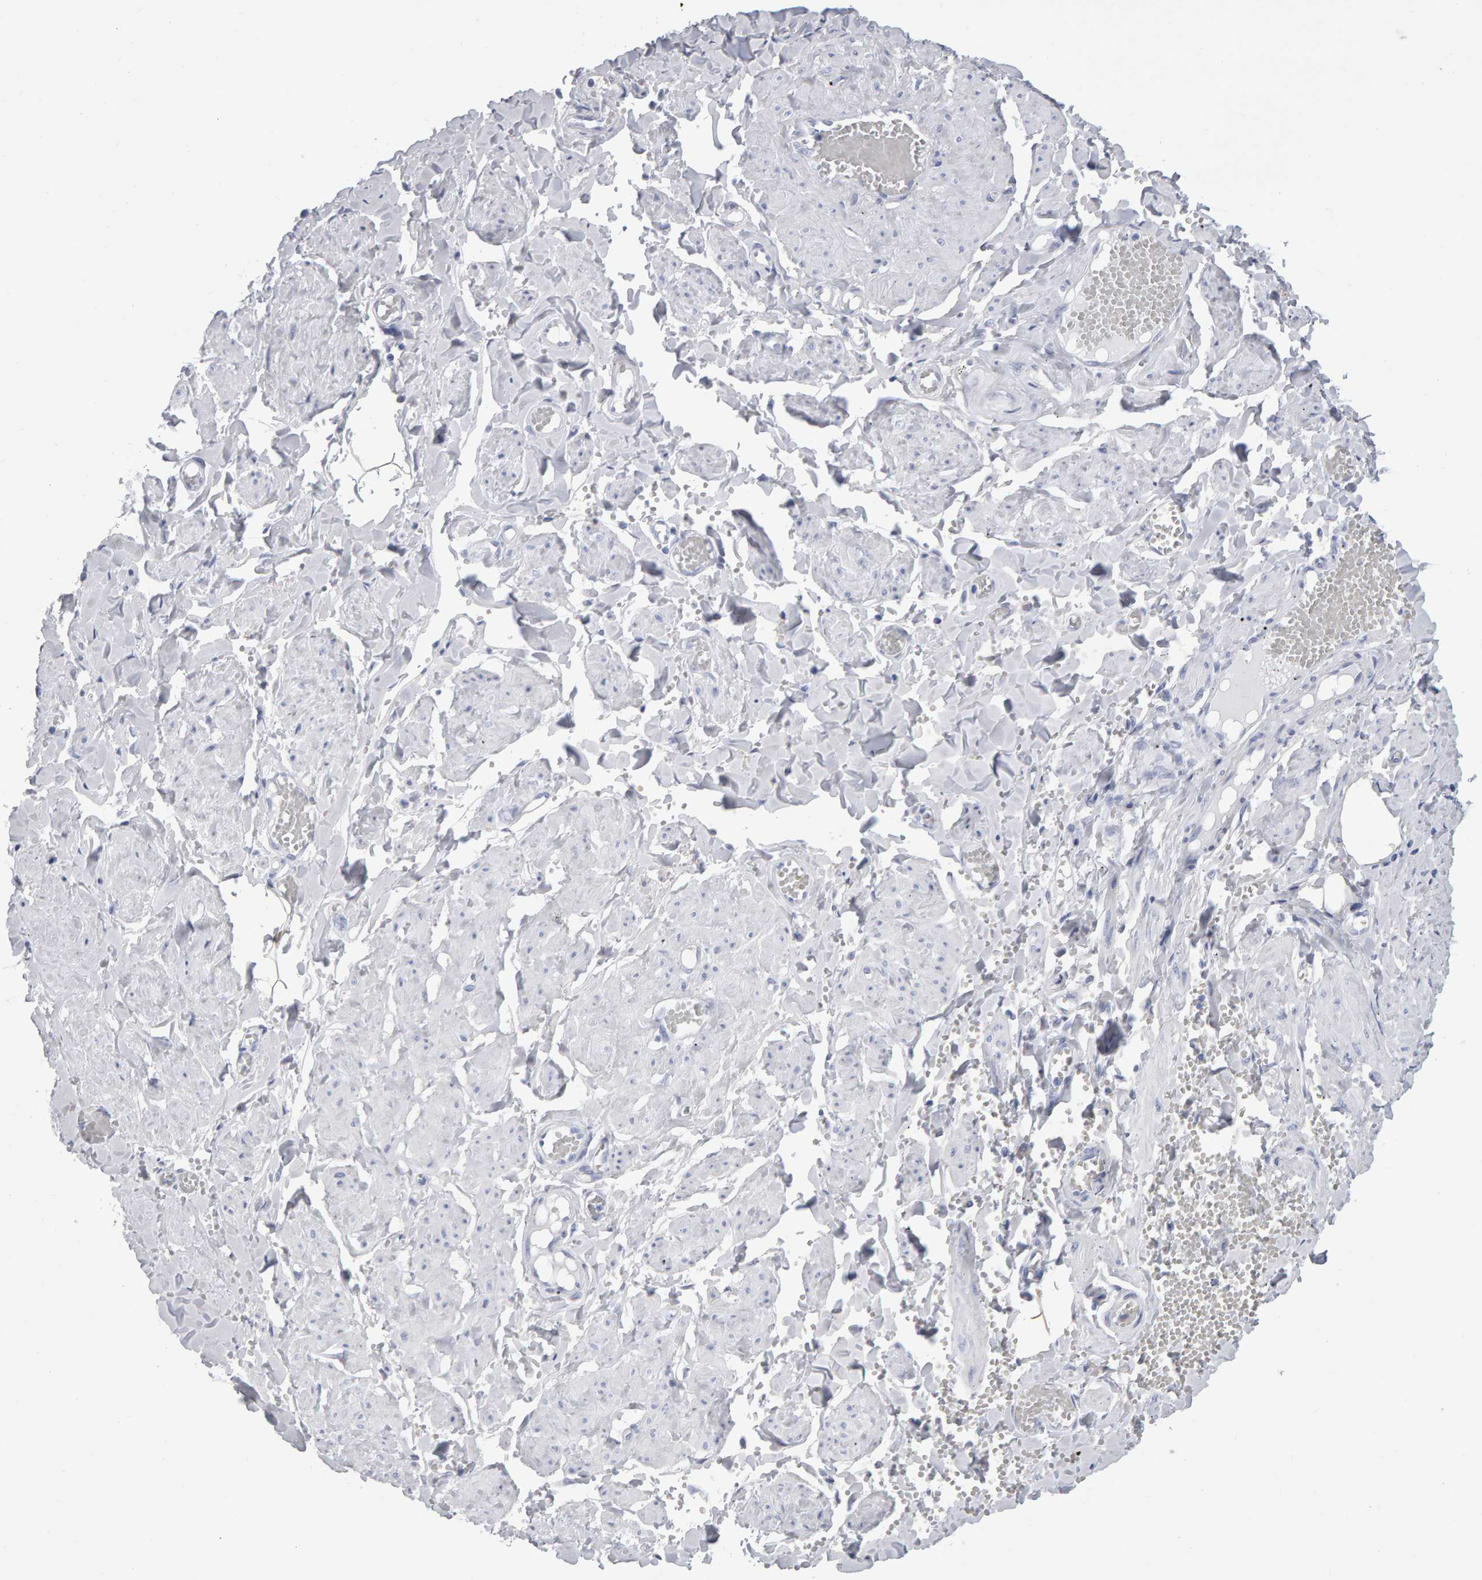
{"staining": {"intensity": "negative", "quantity": "none", "location": "none"}, "tissue": "adipose tissue", "cell_type": "Adipocytes", "image_type": "normal", "snomed": [{"axis": "morphology", "description": "Normal tissue, NOS"}, {"axis": "topography", "description": "Vascular tissue"}, {"axis": "topography", "description": "Fallopian tube"}, {"axis": "topography", "description": "Ovary"}], "caption": "A micrograph of adipose tissue stained for a protein displays no brown staining in adipocytes. The staining is performed using DAB (3,3'-diaminobenzidine) brown chromogen with nuclei counter-stained in using hematoxylin.", "gene": "NCDN", "patient": {"sex": "female", "age": 67}}